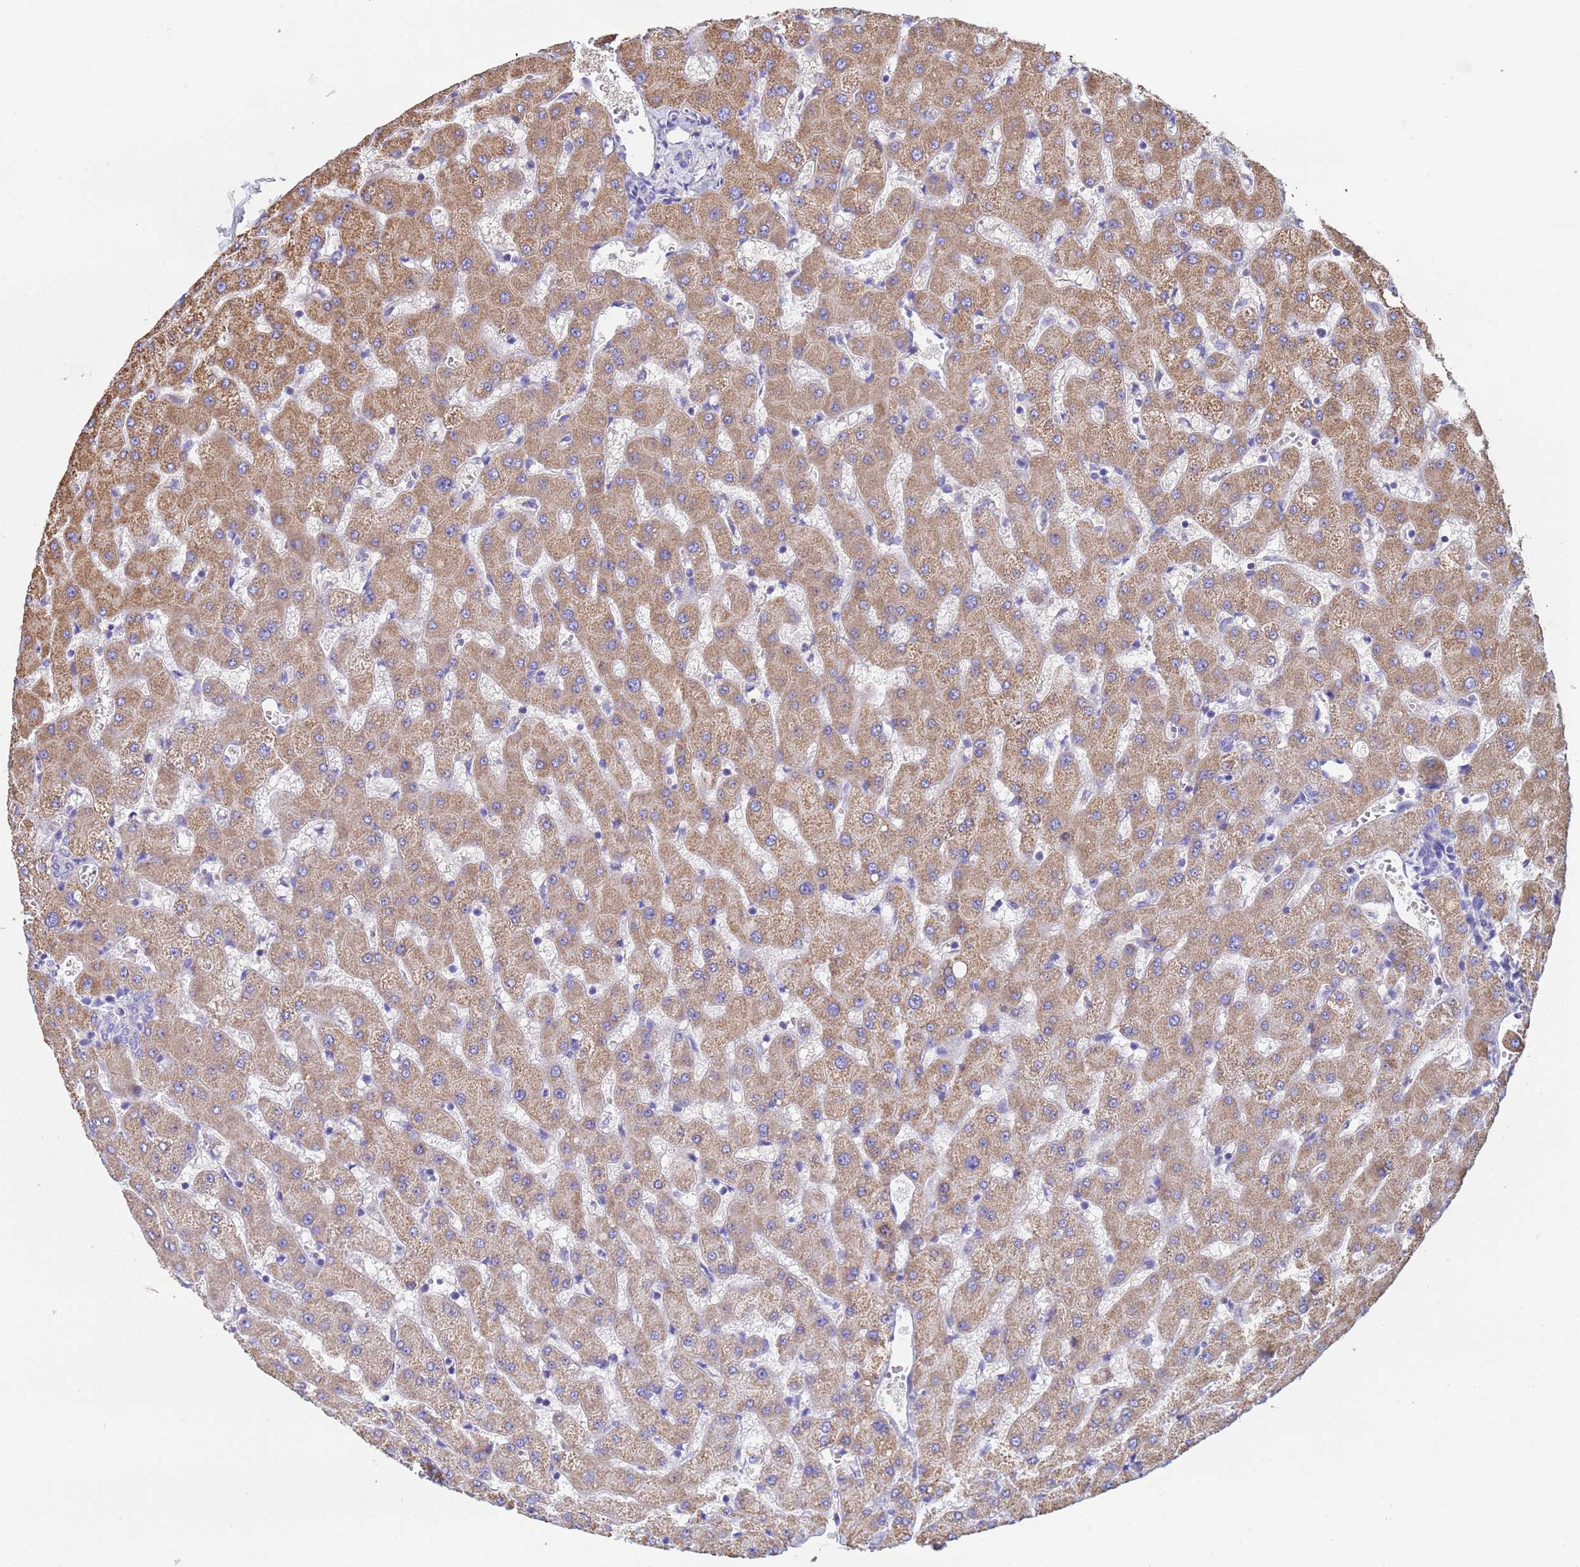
{"staining": {"intensity": "moderate", "quantity": "<25%", "location": "cytoplasmic/membranous"}, "tissue": "liver", "cell_type": "Cholangiocytes", "image_type": "normal", "snomed": [{"axis": "morphology", "description": "Normal tissue, NOS"}, {"axis": "topography", "description": "Liver"}], "caption": "Immunohistochemical staining of benign human liver reveals low levels of moderate cytoplasmic/membranous staining in approximately <25% of cholangiocytes. Nuclei are stained in blue.", "gene": "GLUD1", "patient": {"sex": "female", "age": 63}}